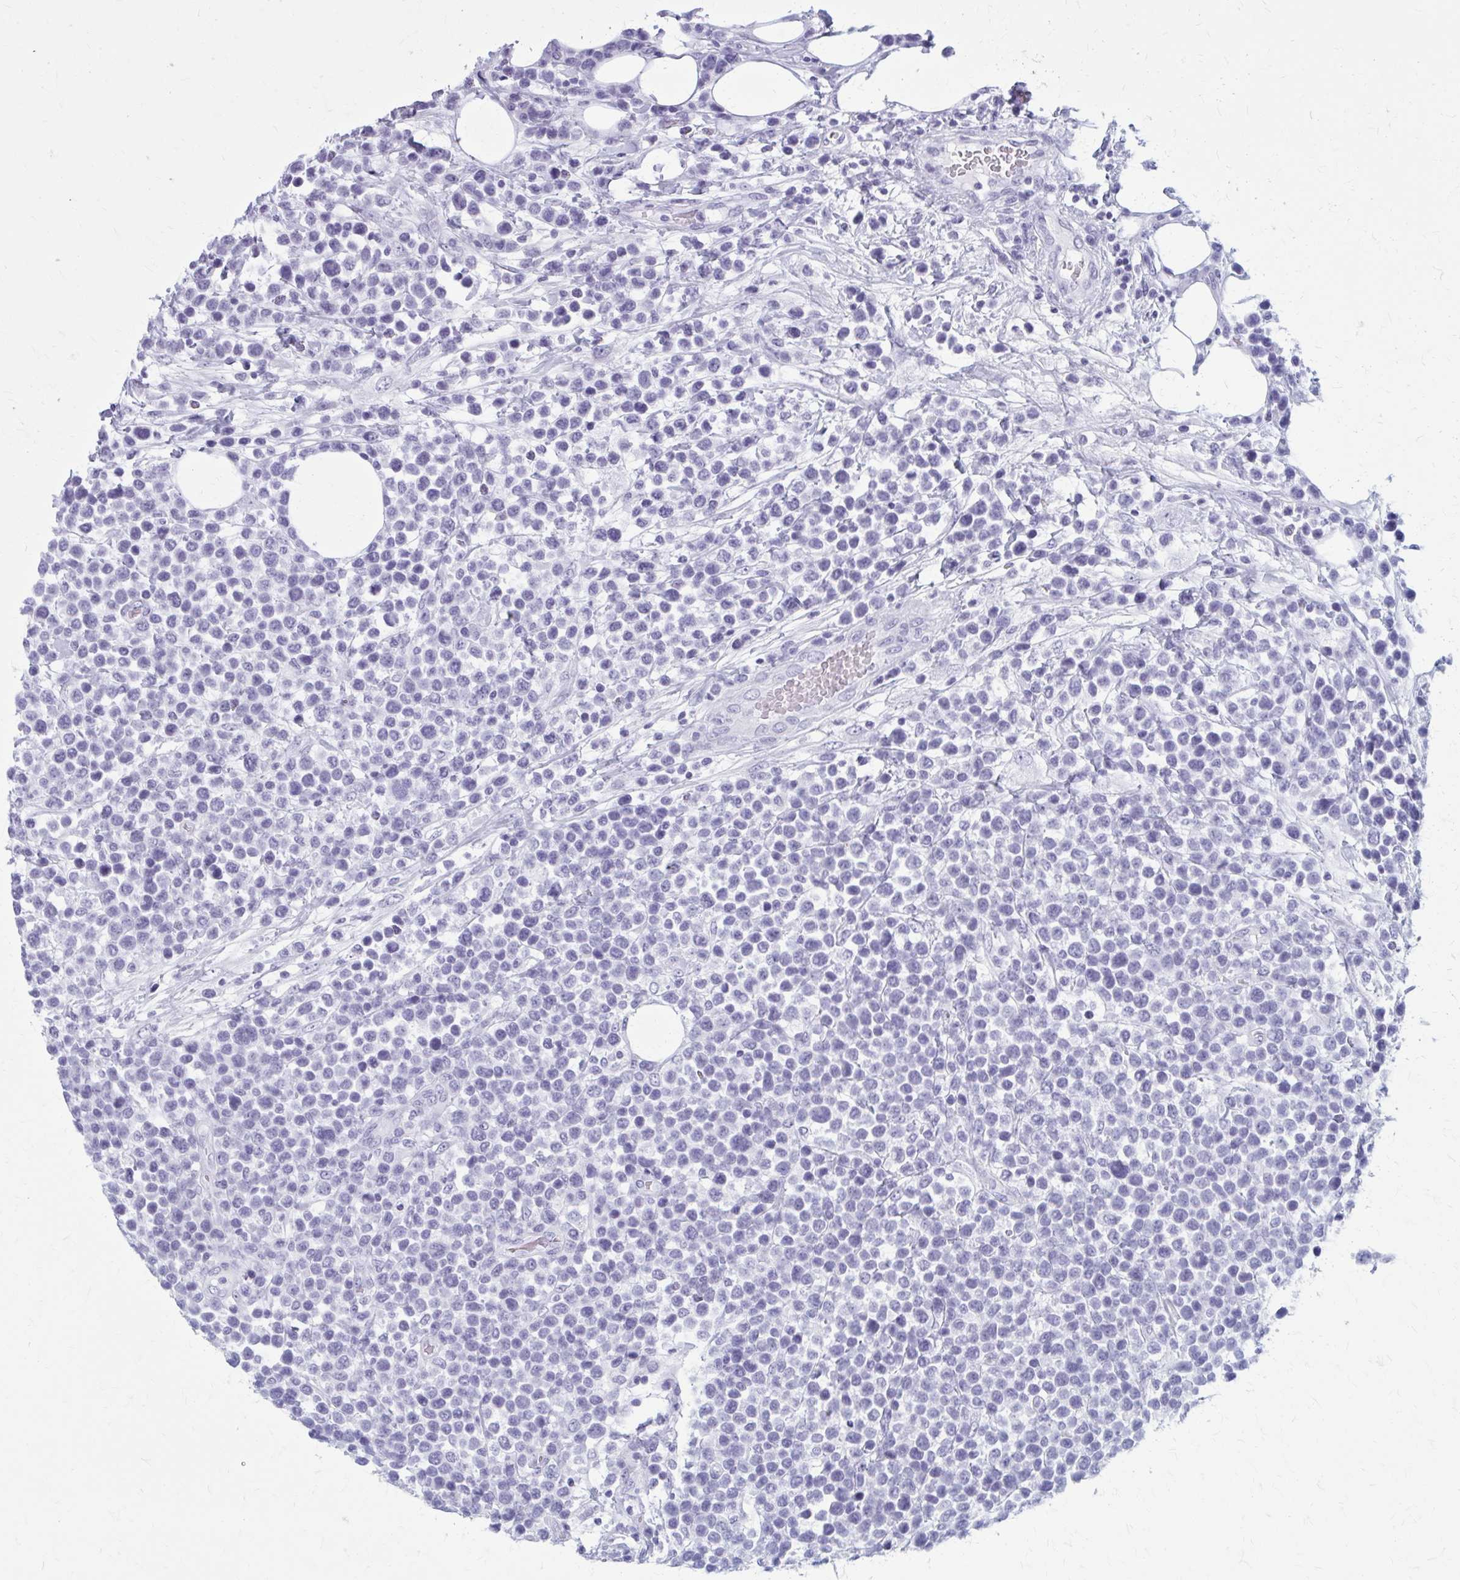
{"staining": {"intensity": "negative", "quantity": "none", "location": "none"}, "tissue": "lymphoma", "cell_type": "Tumor cells", "image_type": "cancer", "snomed": [{"axis": "morphology", "description": "Malignant lymphoma, non-Hodgkin's type, Low grade"}, {"axis": "topography", "description": "Lymph node"}], "caption": "A histopathology image of human malignant lymphoma, non-Hodgkin's type (low-grade) is negative for staining in tumor cells. (Stains: DAB (3,3'-diaminobenzidine) immunohistochemistry (IHC) with hematoxylin counter stain, Microscopy: brightfield microscopy at high magnification).", "gene": "ZDHHC7", "patient": {"sex": "male", "age": 60}}